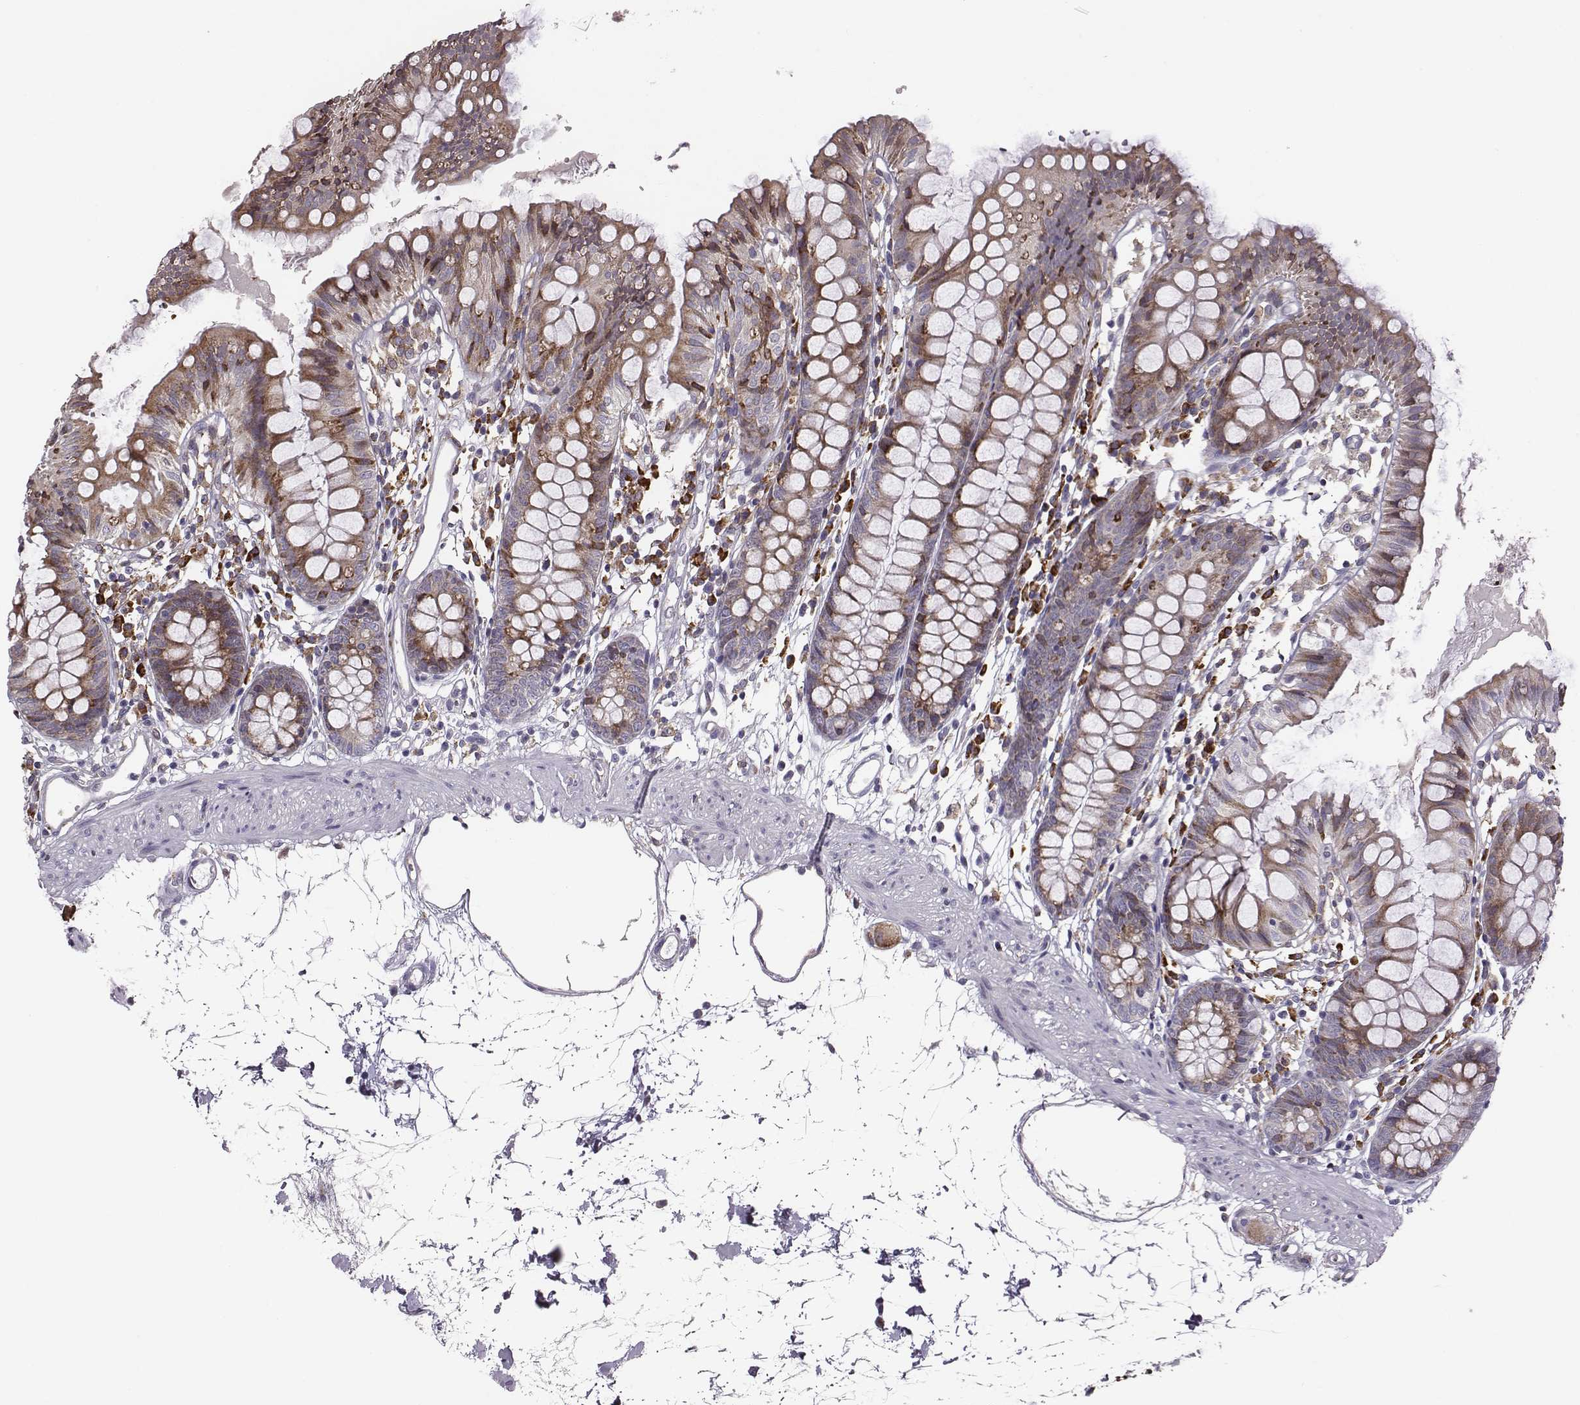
{"staining": {"intensity": "weak", "quantity": ">75%", "location": "cytoplasmic/membranous"}, "tissue": "colon", "cell_type": "Endothelial cells", "image_type": "normal", "snomed": [{"axis": "morphology", "description": "Normal tissue, NOS"}, {"axis": "topography", "description": "Colon"}], "caption": "The histopathology image exhibits immunohistochemical staining of unremarkable colon. There is weak cytoplasmic/membranous expression is seen in about >75% of endothelial cells.", "gene": "SELENOI", "patient": {"sex": "female", "age": 84}}